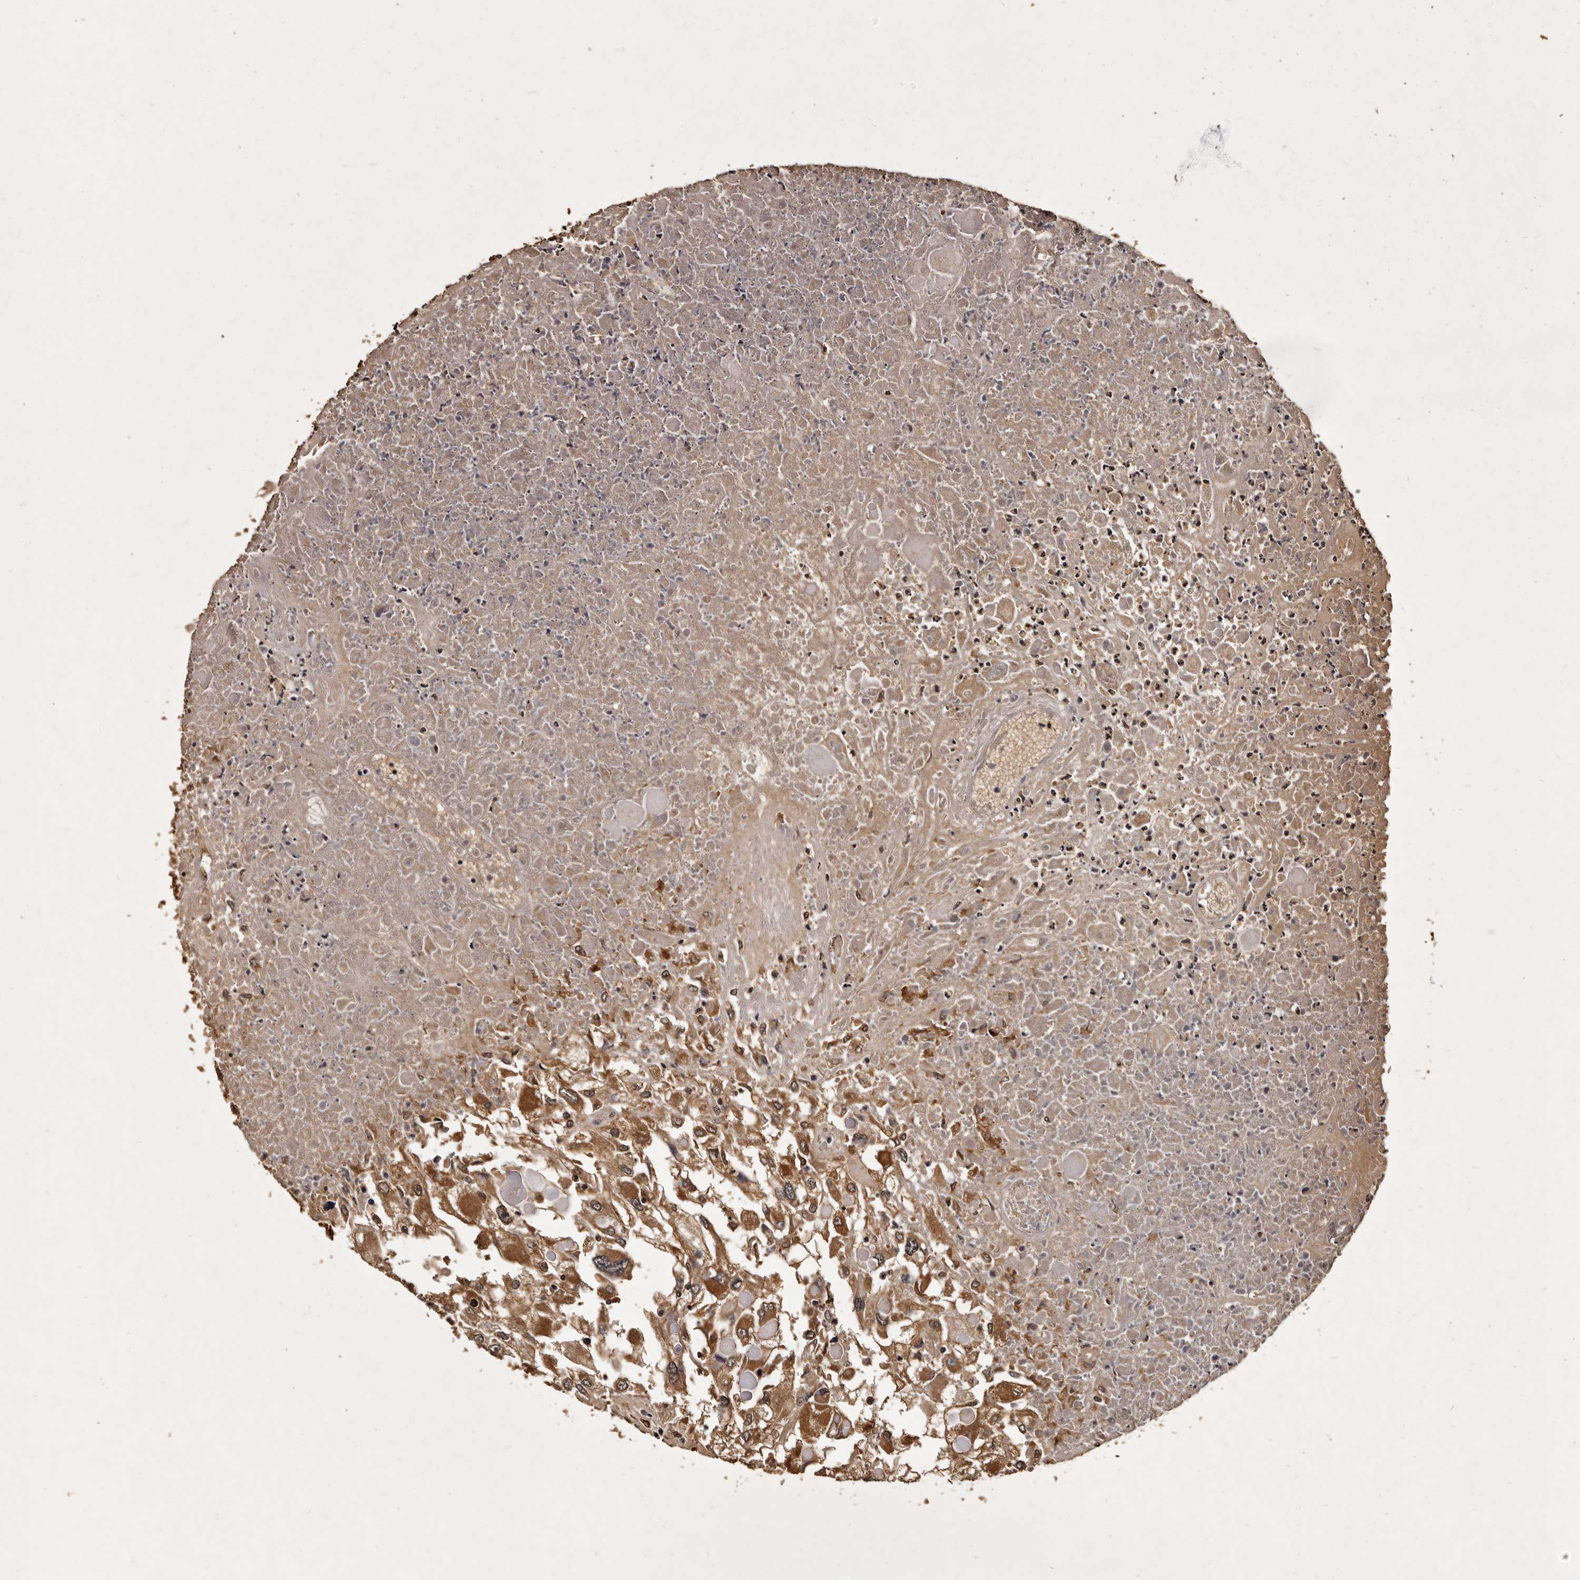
{"staining": {"intensity": "strong", "quantity": ">75%", "location": "cytoplasmic/membranous"}, "tissue": "renal cancer", "cell_type": "Tumor cells", "image_type": "cancer", "snomed": [{"axis": "morphology", "description": "Adenocarcinoma, NOS"}, {"axis": "topography", "description": "Kidney"}], "caption": "Human renal cancer stained with a brown dye demonstrates strong cytoplasmic/membranous positive staining in approximately >75% of tumor cells.", "gene": "PARS2", "patient": {"sex": "female", "age": 52}}